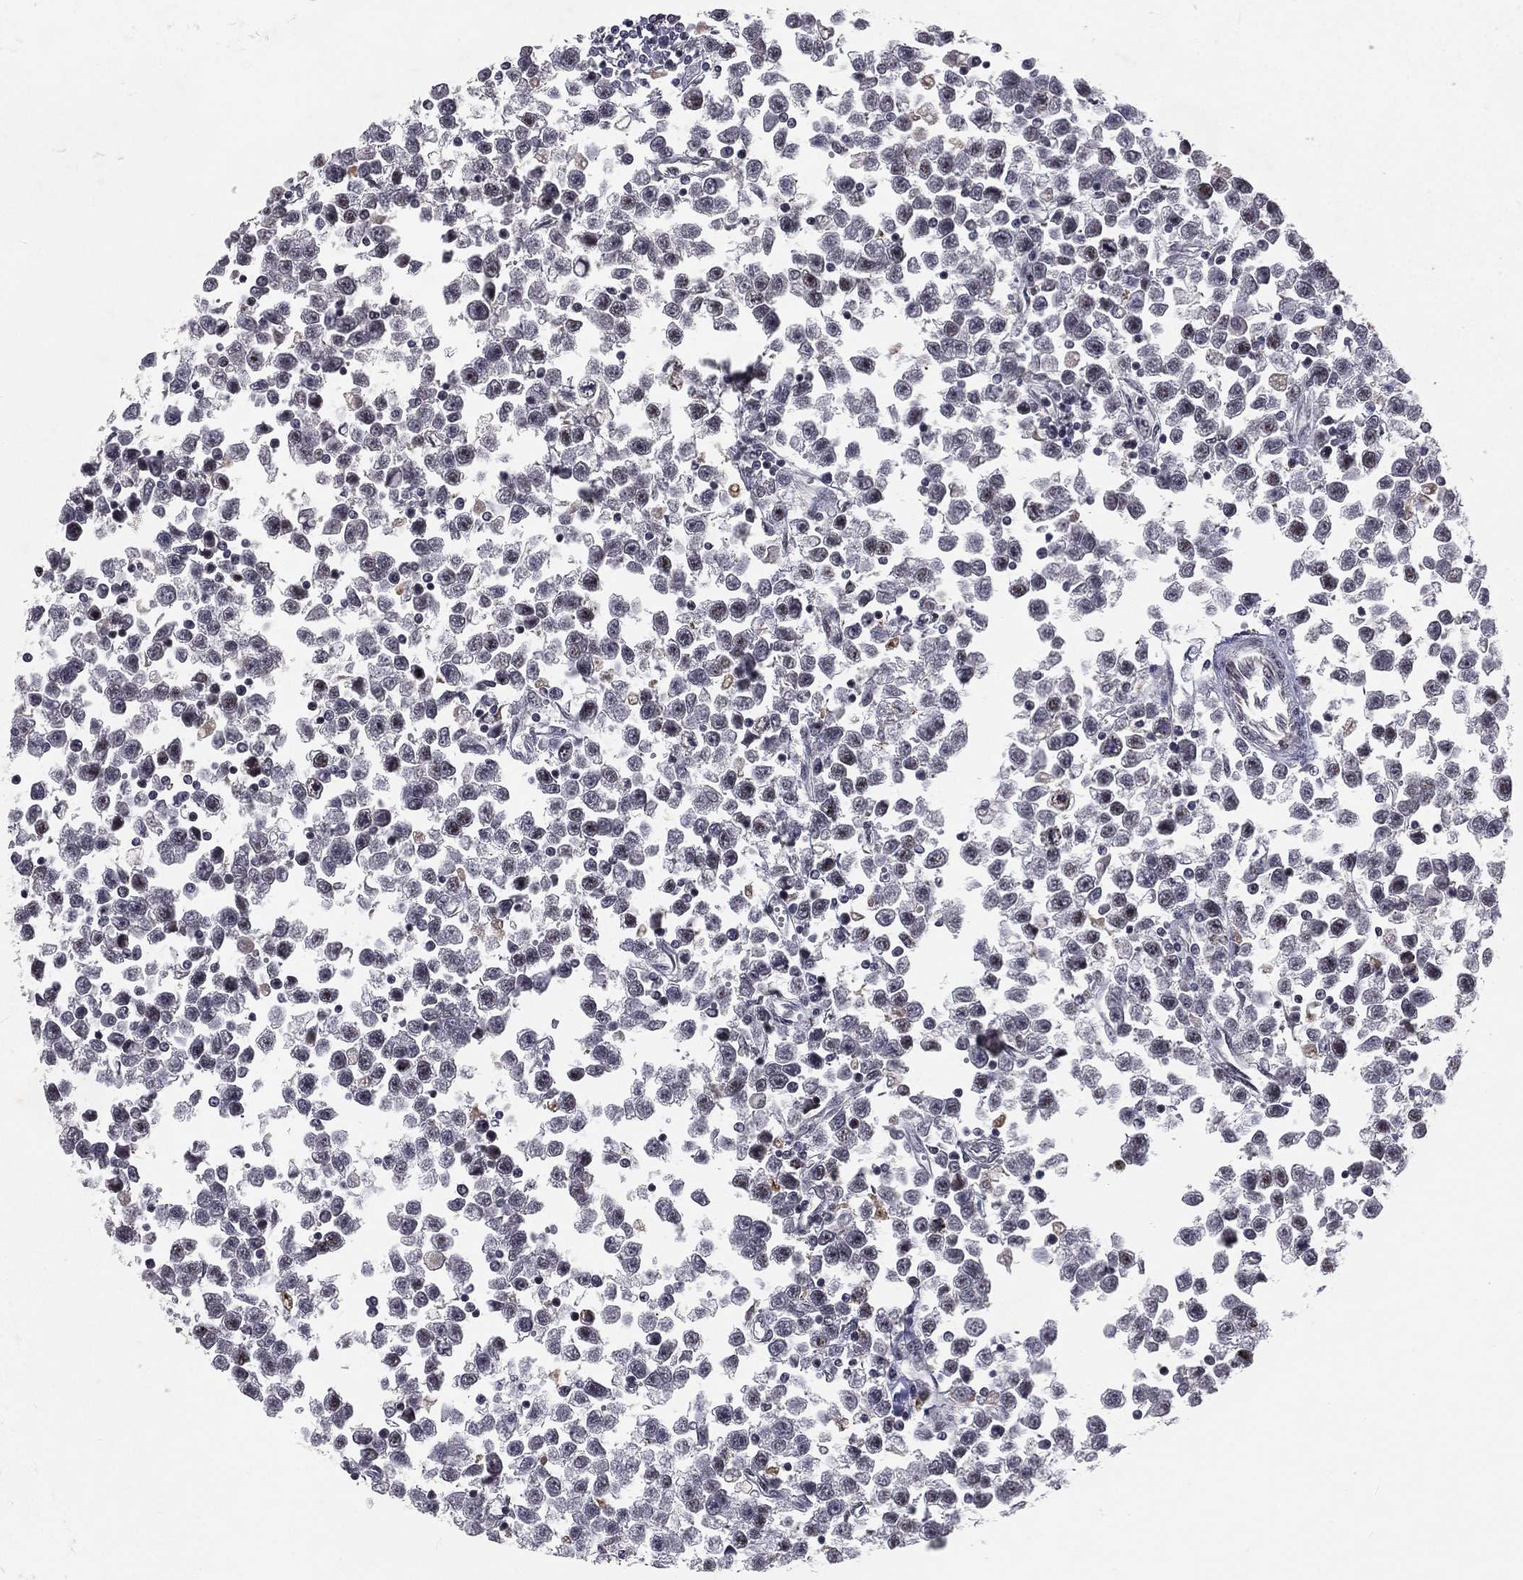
{"staining": {"intensity": "moderate", "quantity": "<25%", "location": "nuclear"}, "tissue": "testis cancer", "cell_type": "Tumor cells", "image_type": "cancer", "snomed": [{"axis": "morphology", "description": "Seminoma, NOS"}, {"axis": "topography", "description": "Testis"}], "caption": "Immunohistochemical staining of human testis cancer displays moderate nuclear protein staining in about <25% of tumor cells.", "gene": "MORC2", "patient": {"sex": "male", "age": 34}}